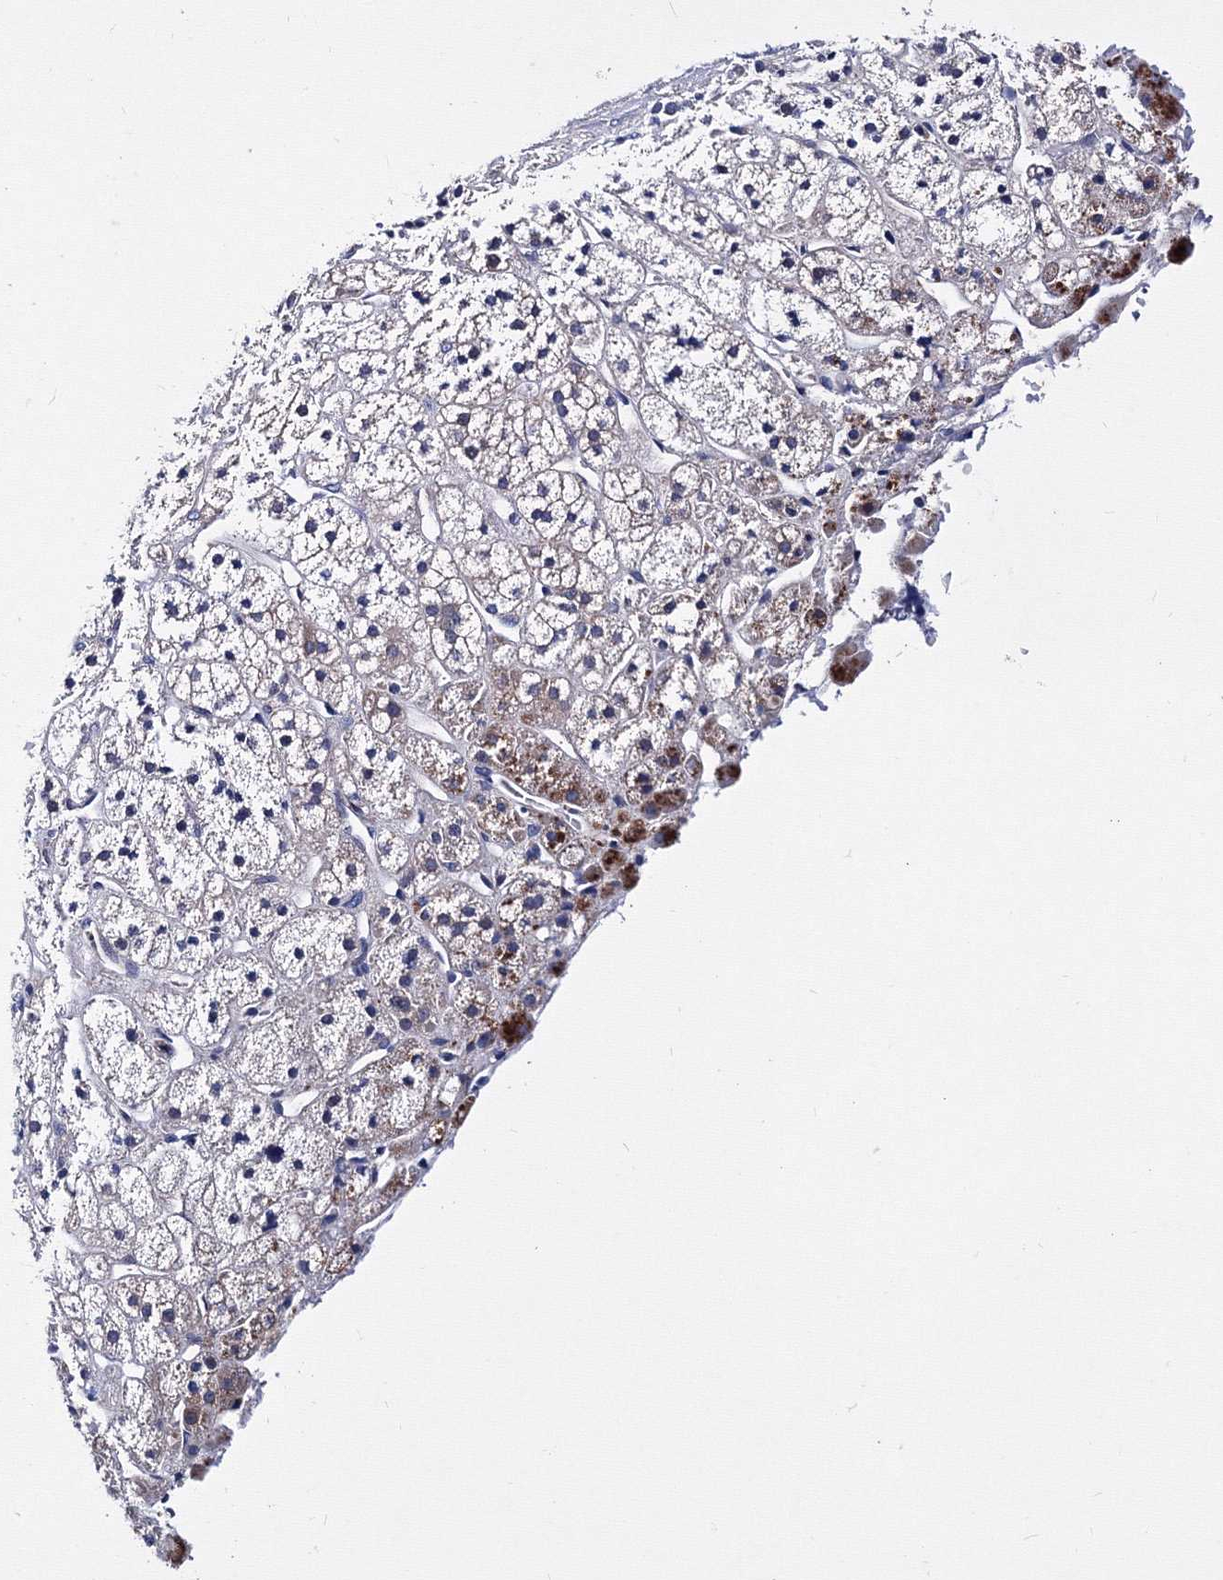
{"staining": {"intensity": "moderate", "quantity": "<25%", "location": "cytoplasmic/membranous"}, "tissue": "adrenal gland", "cell_type": "Glandular cells", "image_type": "normal", "snomed": [{"axis": "morphology", "description": "Normal tissue, NOS"}, {"axis": "topography", "description": "Adrenal gland"}], "caption": "Approximately <25% of glandular cells in normal adrenal gland reveal moderate cytoplasmic/membranous protein staining as visualized by brown immunohistochemical staining.", "gene": "TRPM2", "patient": {"sex": "male", "age": 56}}